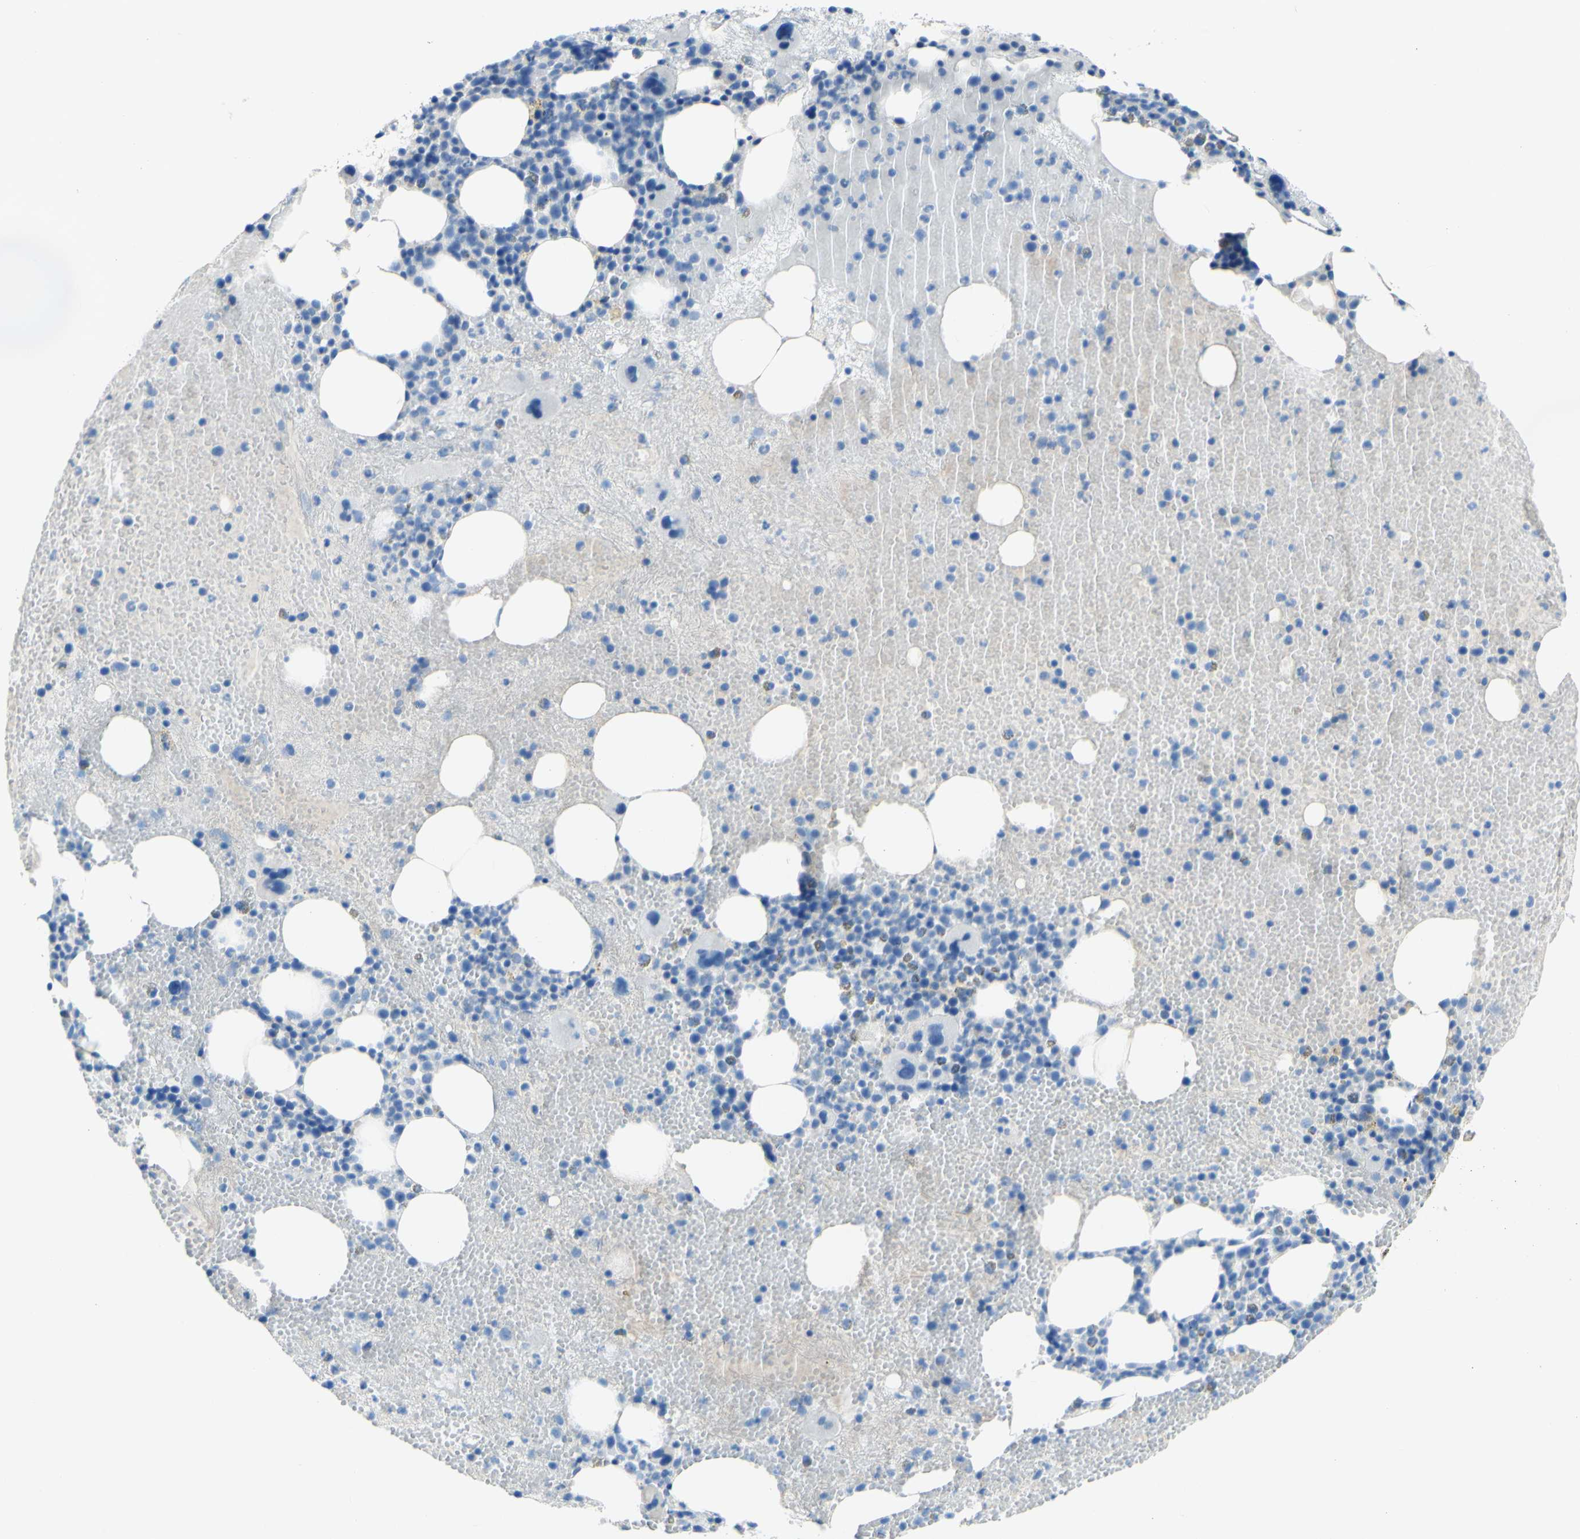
{"staining": {"intensity": "negative", "quantity": "none", "location": "none"}, "tissue": "bone marrow", "cell_type": "Hematopoietic cells", "image_type": "normal", "snomed": [{"axis": "morphology", "description": "Normal tissue, NOS"}, {"axis": "morphology", "description": "Inflammation, NOS"}, {"axis": "topography", "description": "Bone marrow"}], "caption": "This is an immunohistochemistry histopathology image of normal bone marrow. There is no expression in hematopoietic cells.", "gene": "DSC2", "patient": {"sex": "male", "age": 43}}